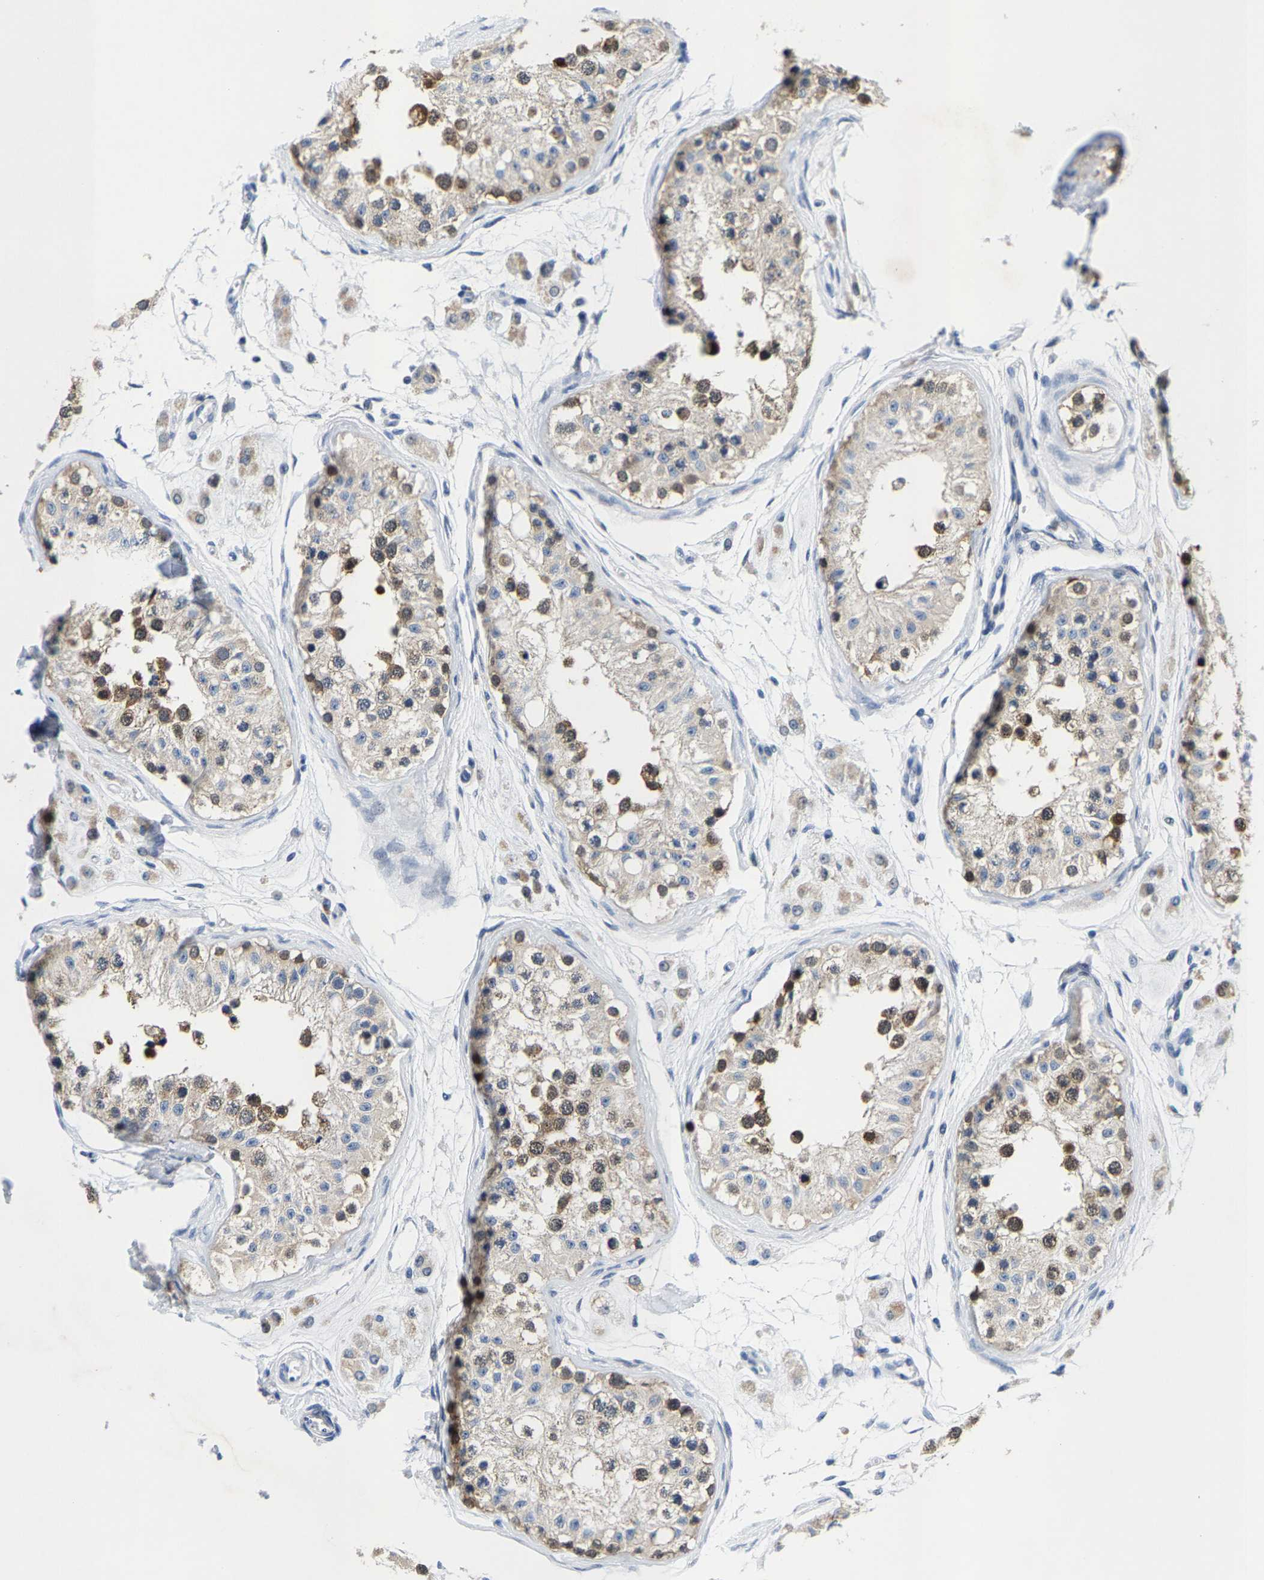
{"staining": {"intensity": "moderate", "quantity": ">75%", "location": "cytoplasmic/membranous"}, "tissue": "testis", "cell_type": "Cells in seminiferous ducts", "image_type": "normal", "snomed": [{"axis": "morphology", "description": "Normal tissue, NOS"}, {"axis": "morphology", "description": "Adenocarcinoma, metastatic, NOS"}, {"axis": "topography", "description": "Testis"}], "caption": "Cells in seminiferous ducts show moderate cytoplasmic/membranous expression in about >75% of cells in benign testis.", "gene": "KLHL1", "patient": {"sex": "male", "age": 26}}